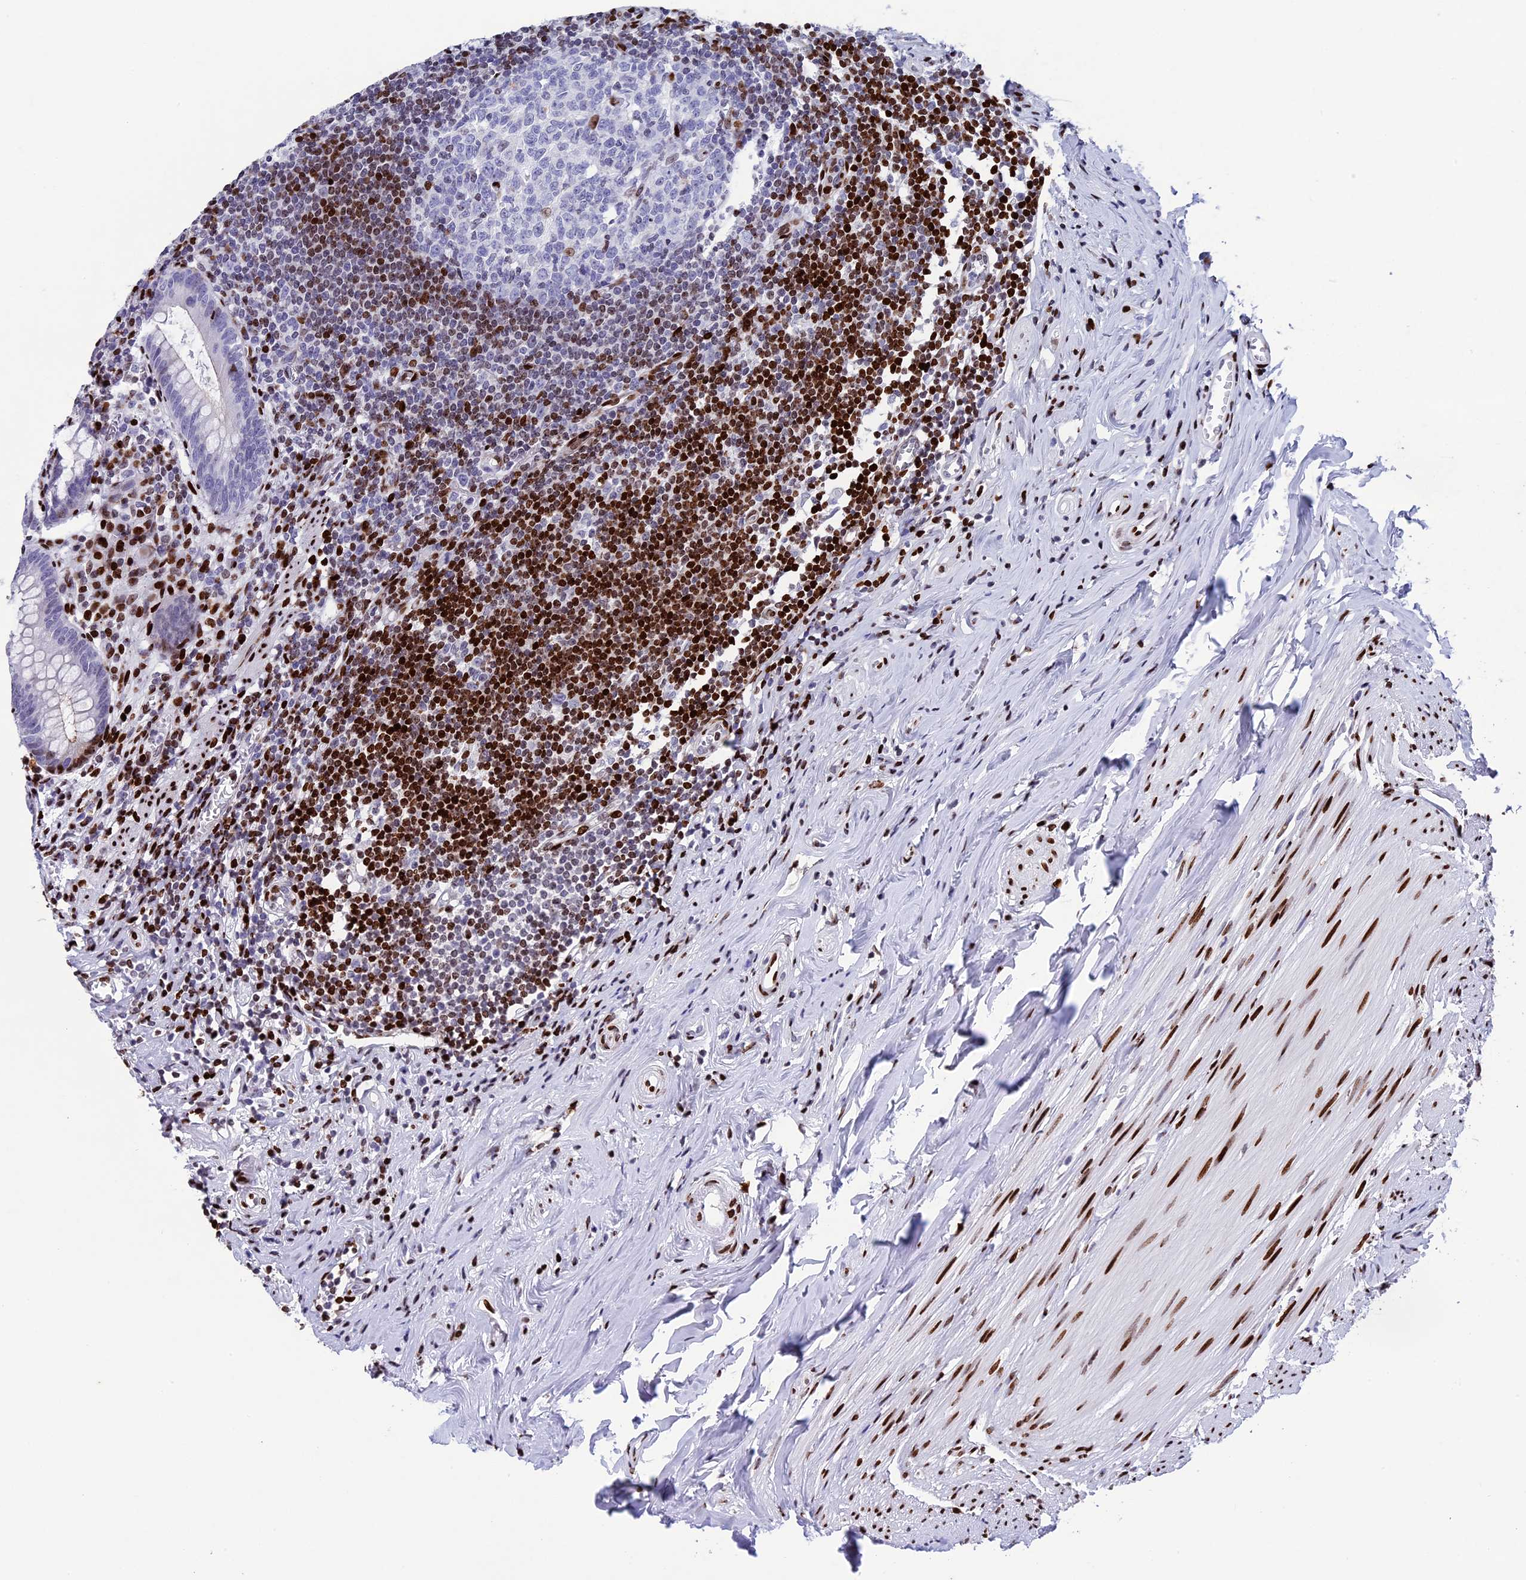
{"staining": {"intensity": "moderate", "quantity": "<25%", "location": "nuclear"}, "tissue": "appendix", "cell_type": "Glandular cells", "image_type": "normal", "snomed": [{"axis": "morphology", "description": "Normal tissue, NOS"}, {"axis": "topography", "description": "Appendix"}], "caption": "Appendix stained with immunohistochemistry exhibits moderate nuclear staining in about <25% of glandular cells. The staining is performed using DAB brown chromogen to label protein expression. The nuclei are counter-stained blue using hematoxylin.", "gene": "BTBD3", "patient": {"sex": "female", "age": 51}}